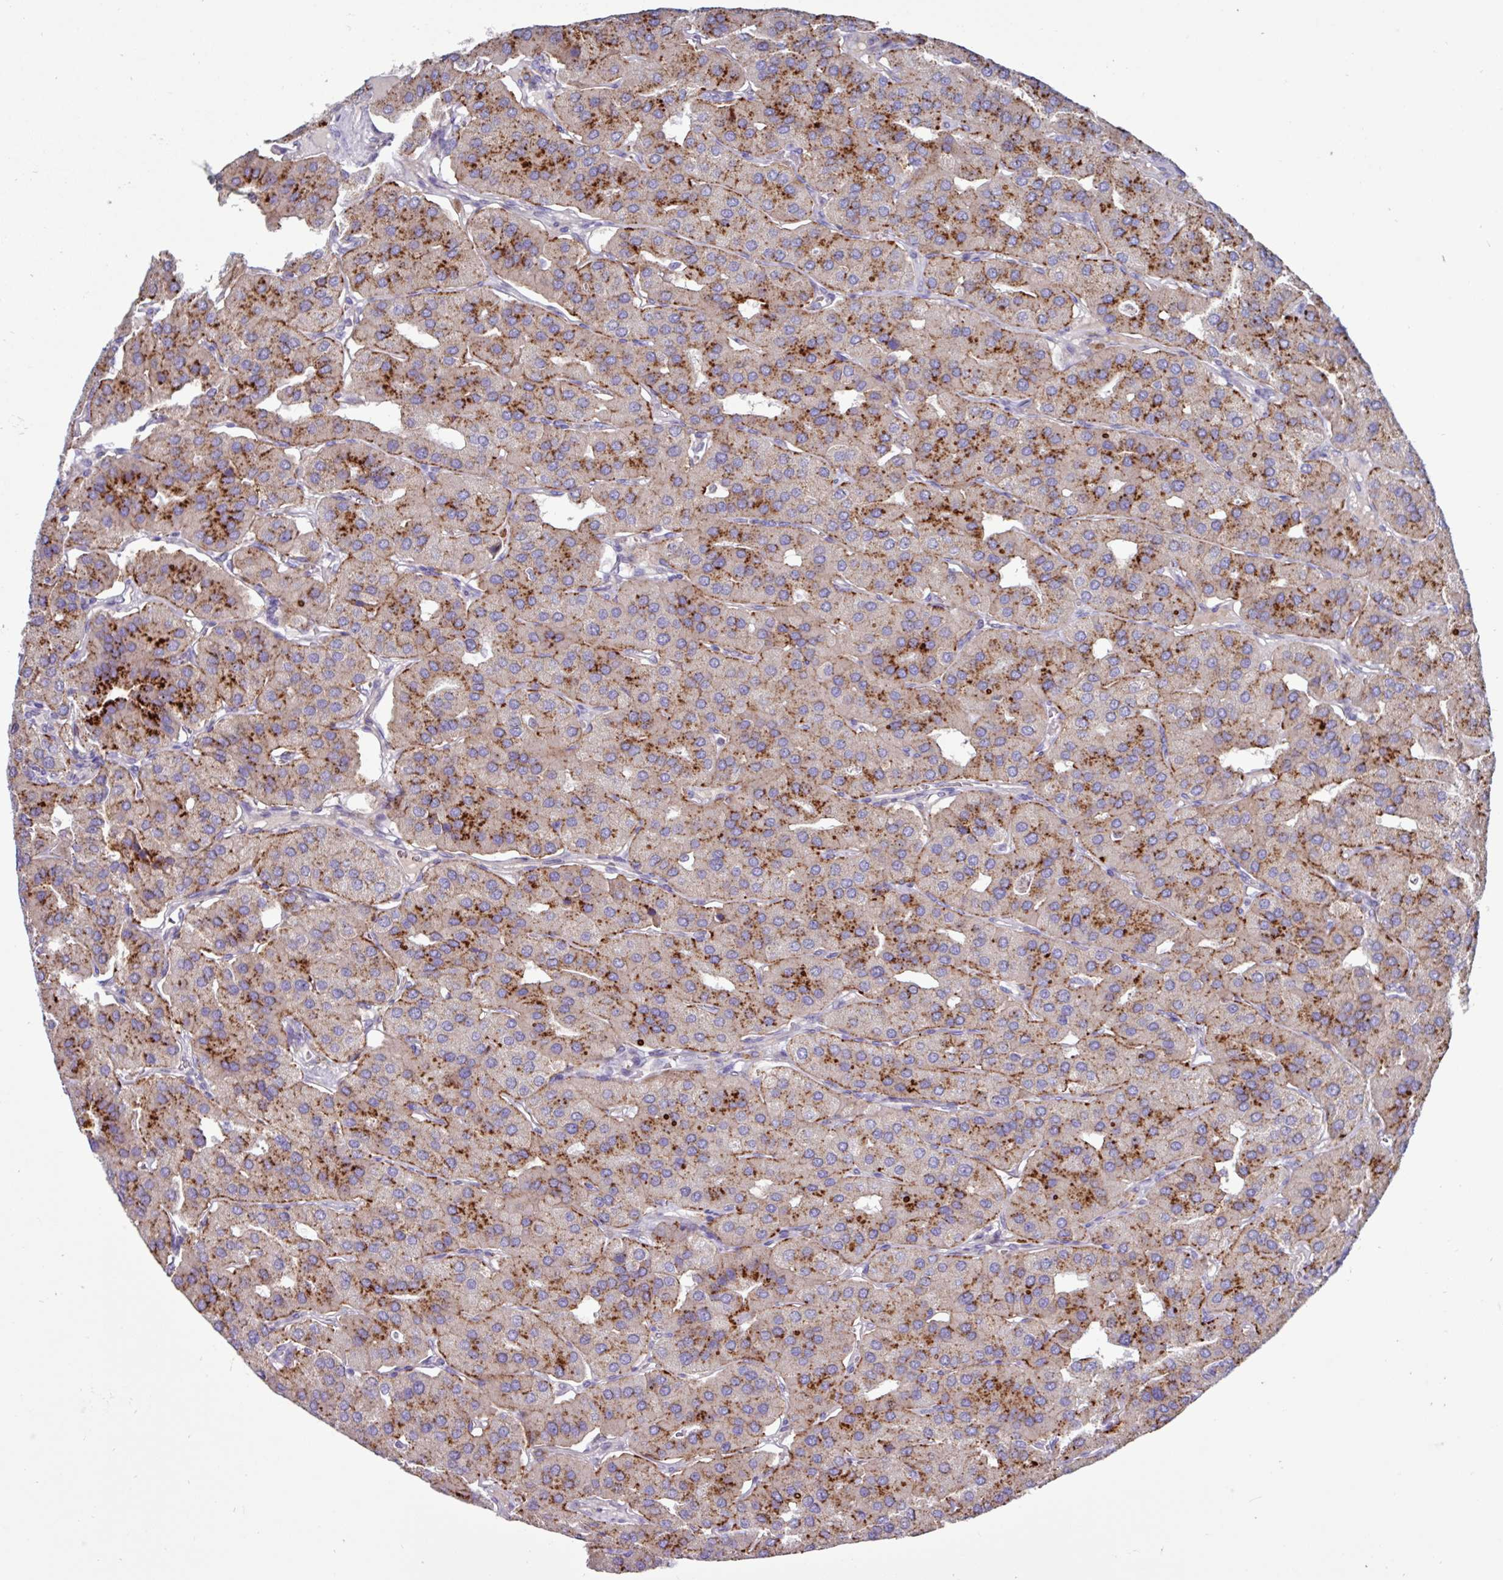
{"staining": {"intensity": "strong", "quantity": "25%-75%", "location": "cytoplasmic/membranous"}, "tissue": "parathyroid gland", "cell_type": "Glandular cells", "image_type": "normal", "snomed": [{"axis": "morphology", "description": "Normal tissue, NOS"}, {"axis": "morphology", "description": "Adenoma, NOS"}, {"axis": "topography", "description": "Parathyroid gland"}], "caption": "This image displays immunohistochemistry (IHC) staining of benign human parathyroid gland, with high strong cytoplasmic/membranous positivity in about 25%-75% of glandular cells.", "gene": "AMIGO2", "patient": {"sex": "female", "age": 86}}